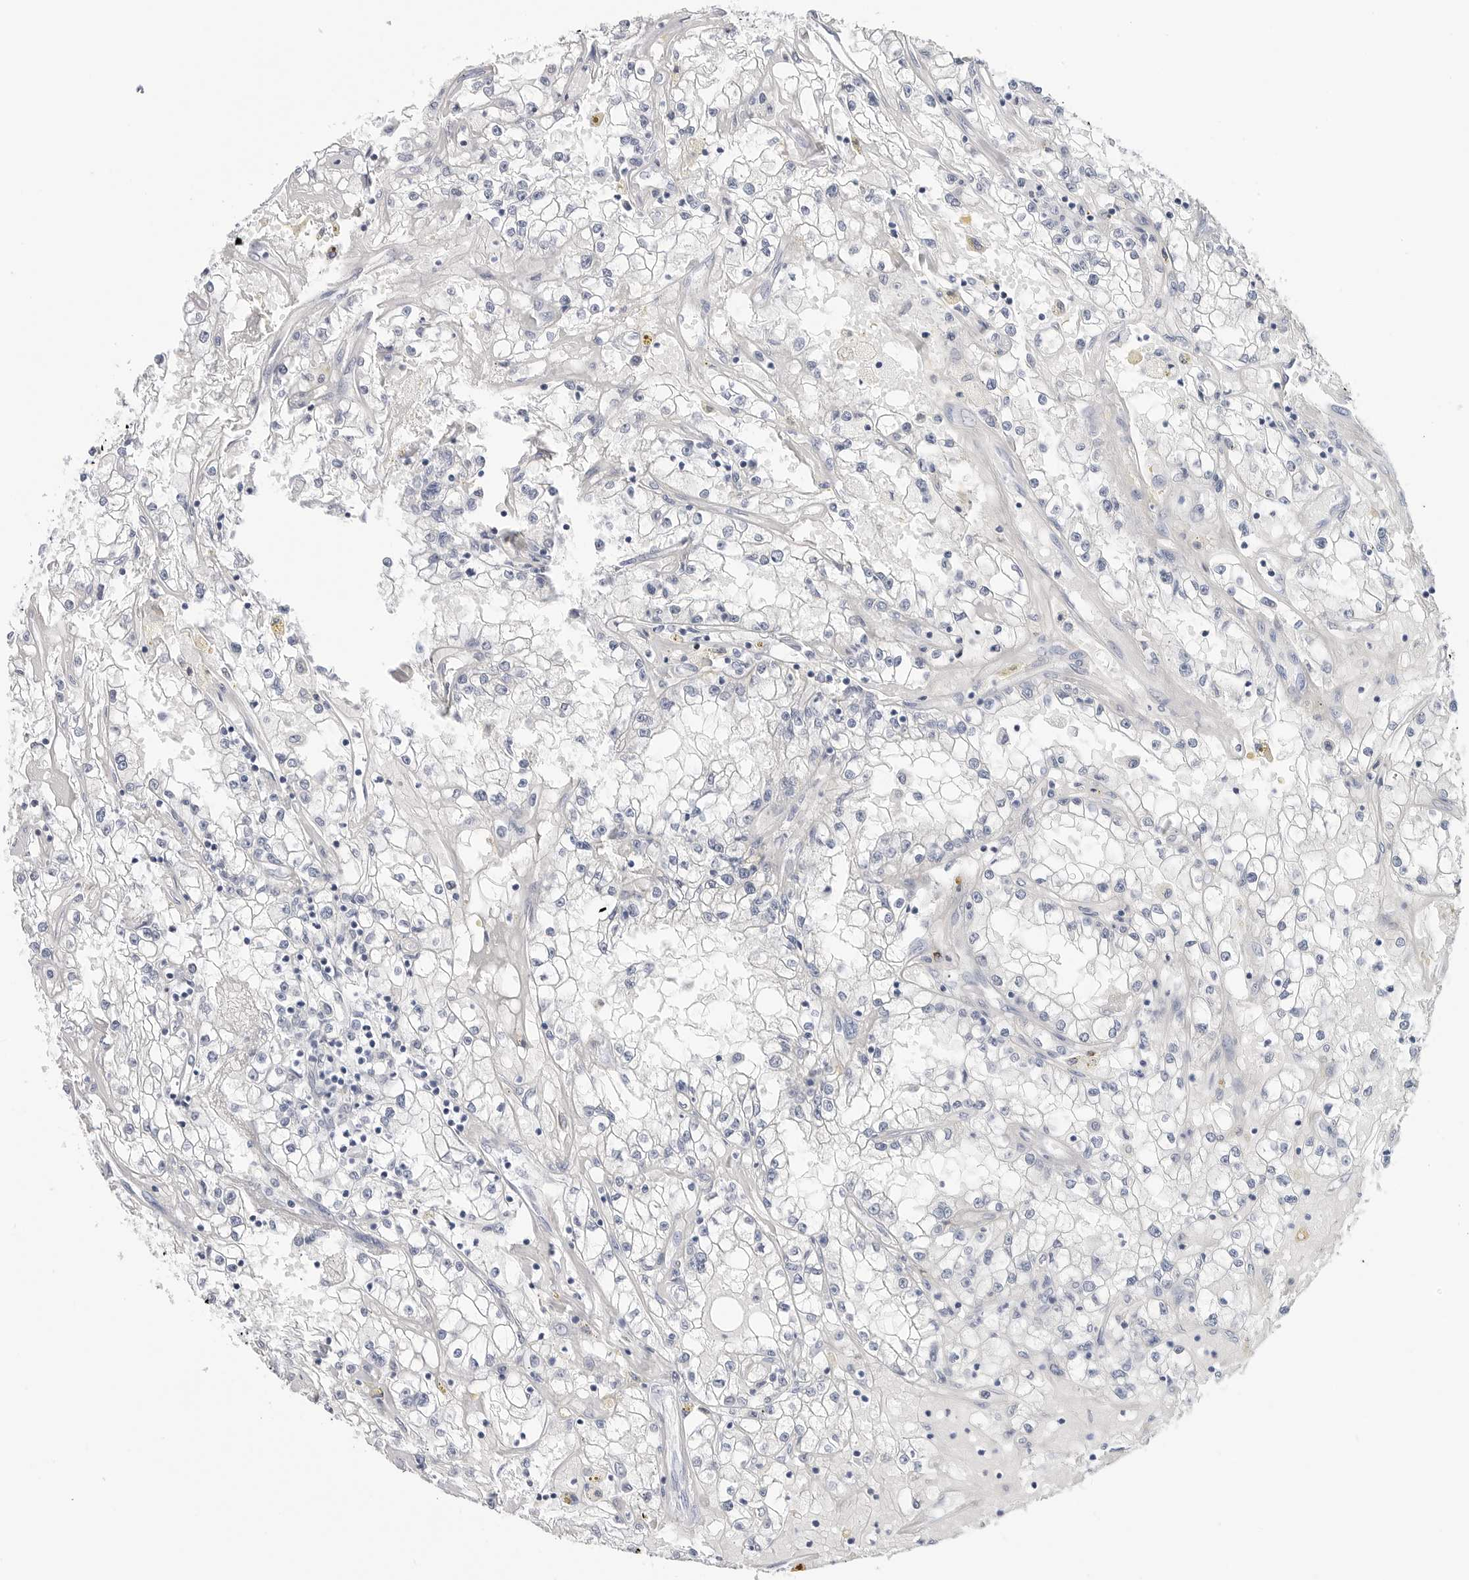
{"staining": {"intensity": "negative", "quantity": "none", "location": "none"}, "tissue": "renal cancer", "cell_type": "Tumor cells", "image_type": "cancer", "snomed": [{"axis": "morphology", "description": "Adenocarcinoma, NOS"}, {"axis": "topography", "description": "Kidney"}], "caption": "IHC of adenocarcinoma (renal) shows no staining in tumor cells.", "gene": "HSPB7", "patient": {"sex": "male", "age": 56}}